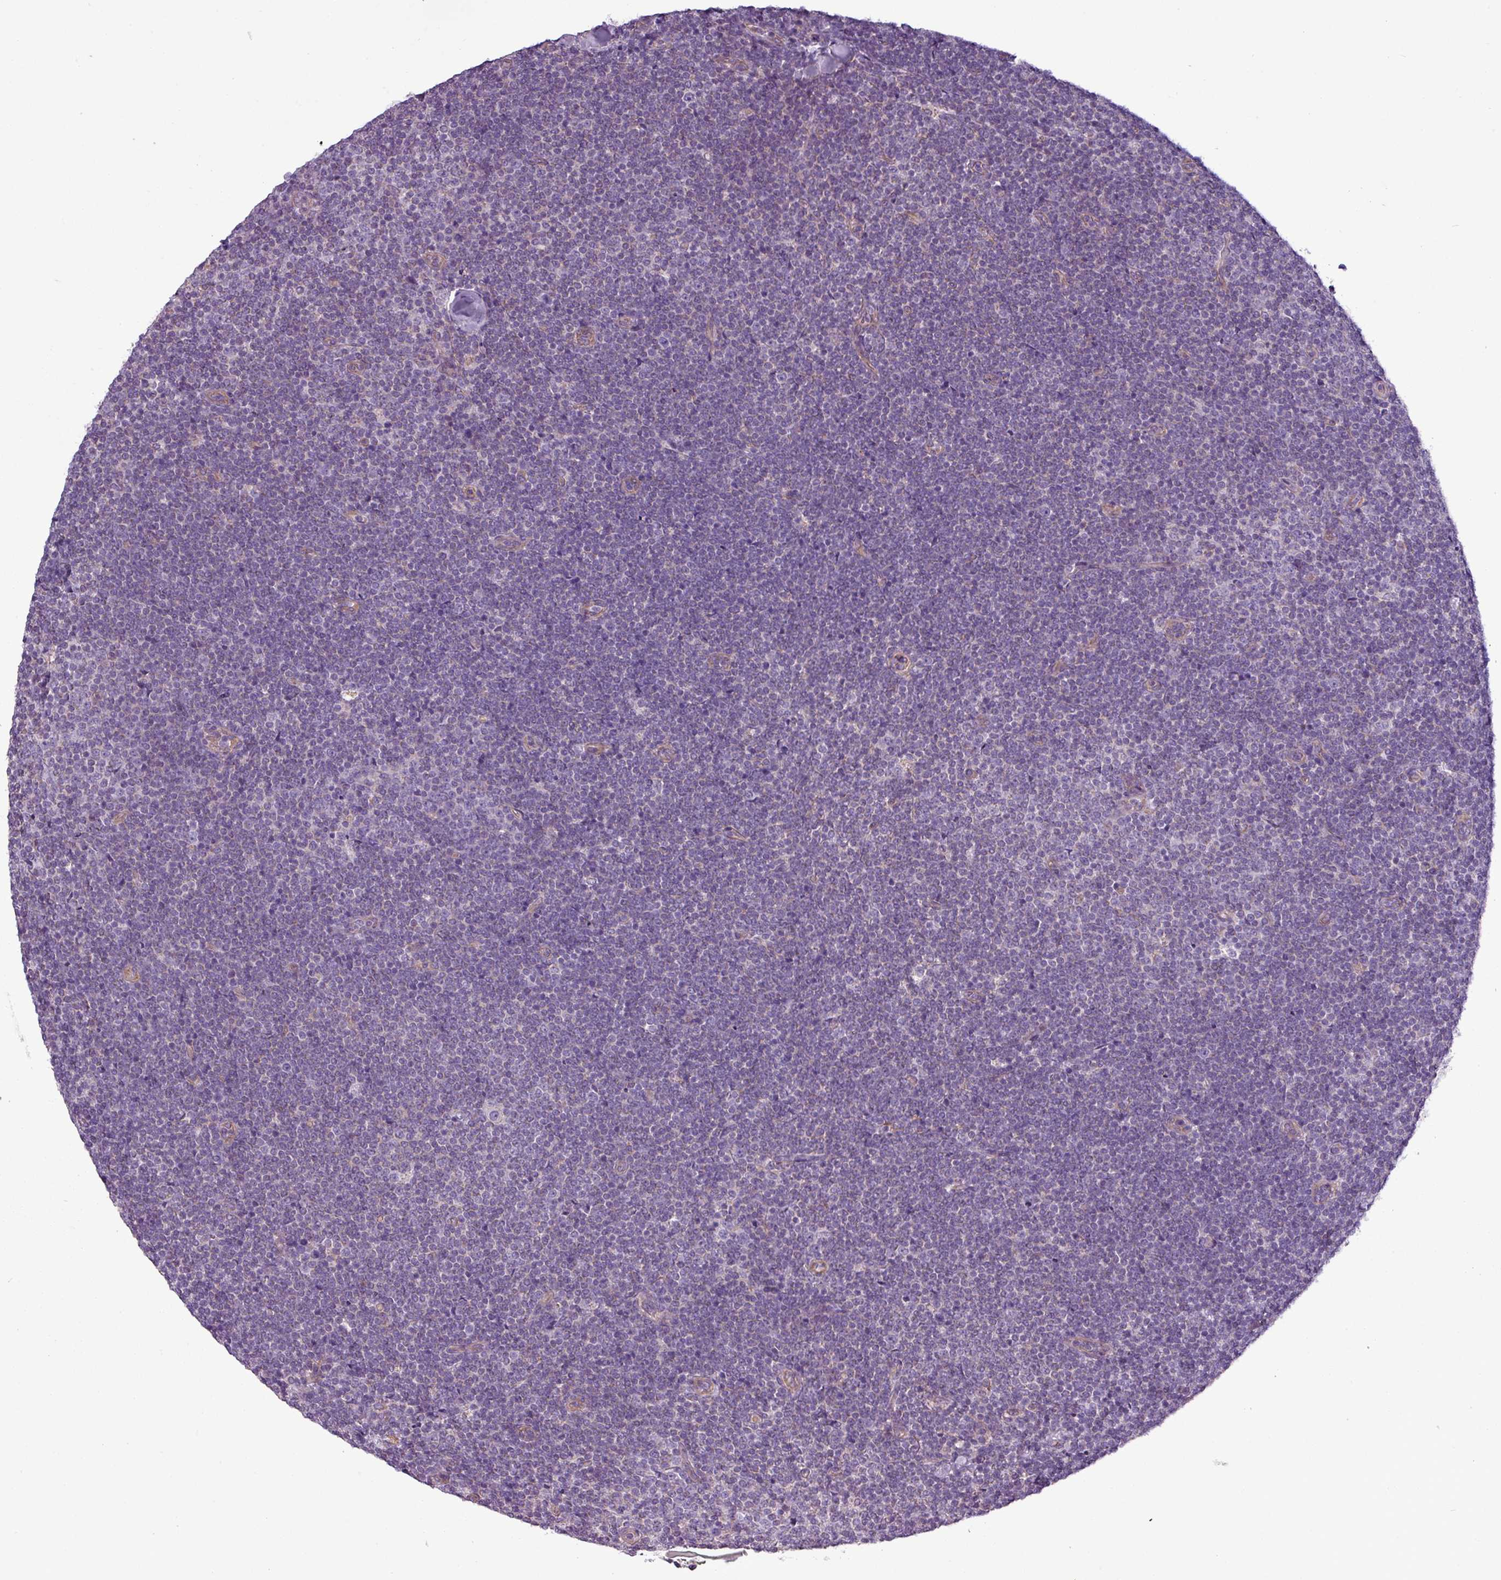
{"staining": {"intensity": "negative", "quantity": "none", "location": "none"}, "tissue": "lymphoma", "cell_type": "Tumor cells", "image_type": "cancer", "snomed": [{"axis": "morphology", "description": "Malignant lymphoma, non-Hodgkin's type, Low grade"}, {"axis": "topography", "description": "Lymph node"}], "caption": "An image of lymphoma stained for a protein demonstrates no brown staining in tumor cells.", "gene": "BTN2A2", "patient": {"sex": "male", "age": 48}}